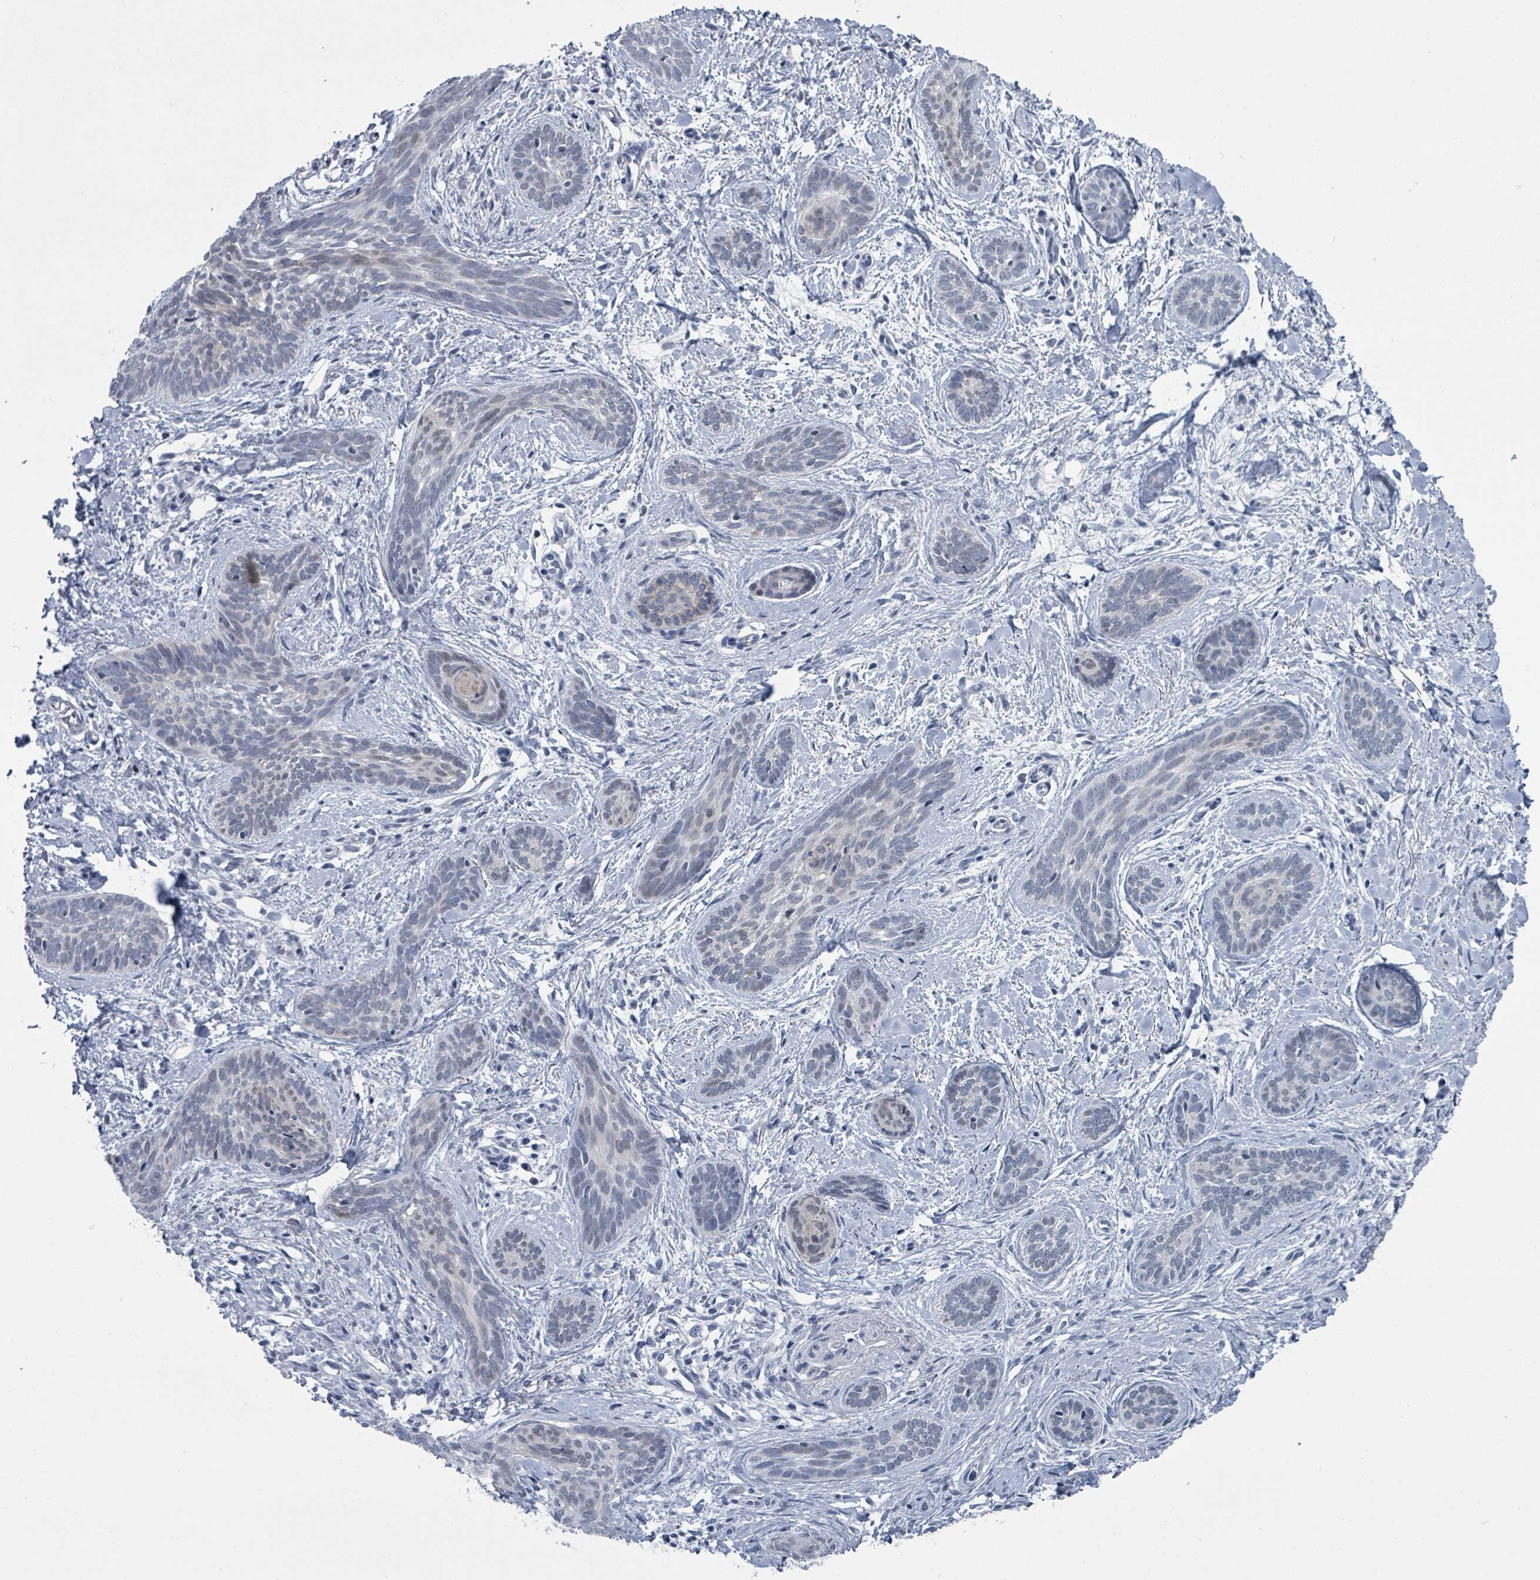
{"staining": {"intensity": "negative", "quantity": "none", "location": "none"}, "tissue": "skin cancer", "cell_type": "Tumor cells", "image_type": "cancer", "snomed": [{"axis": "morphology", "description": "Basal cell carcinoma"}, {"axis": "topography", "description": "Skin"}], "caption": "This is a histopathology image of immunohistochemistry staining of skin cancer (basal cell carcinoma), which shows no positivity in tumor cells.", "gene": "CT45A5", "patient": {"sex": "female", "age": 81}}